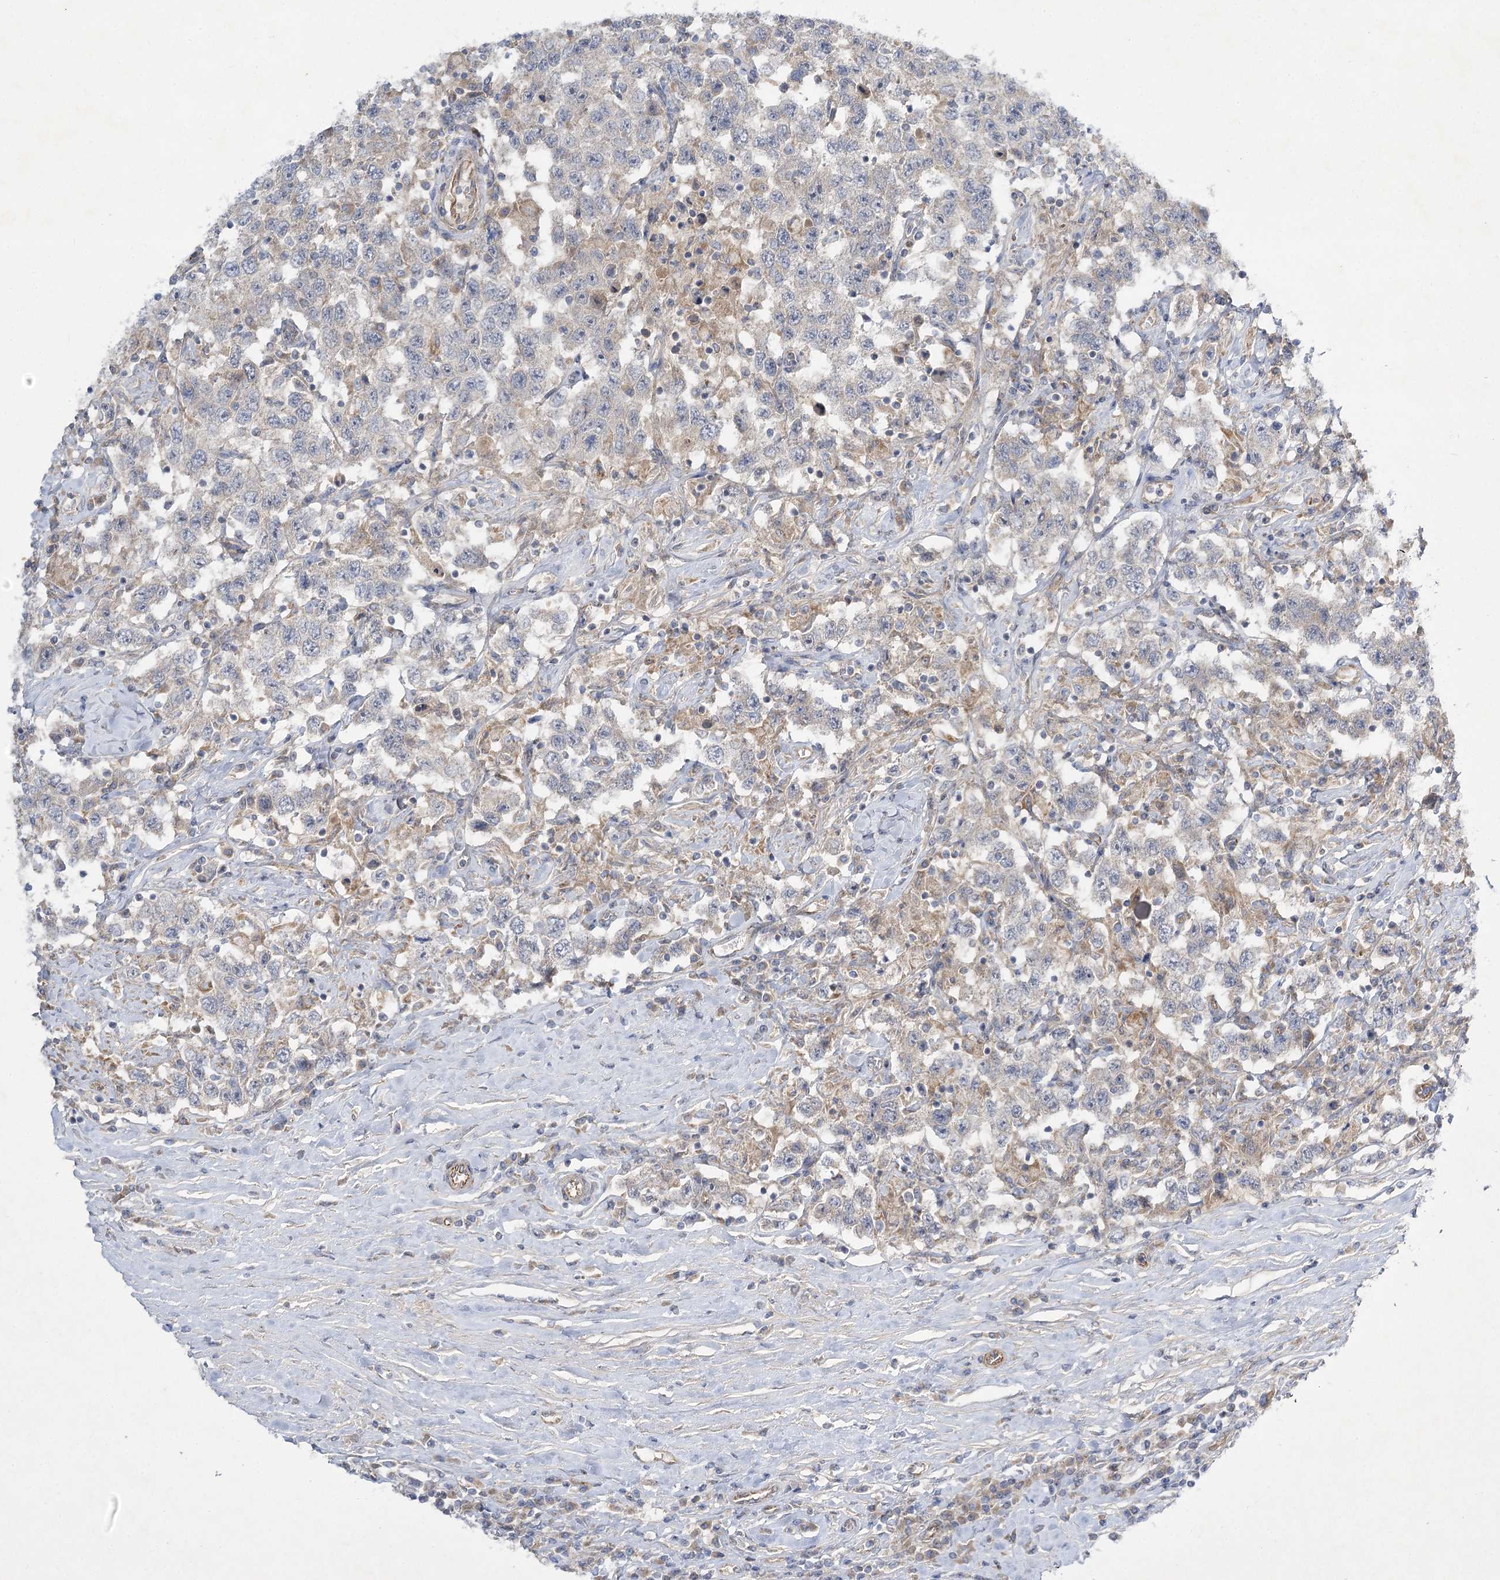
{"staining": {"intensity": "negative", "quantity": "none", "location": "none"}, "tissue": "testis cancer", "cell_type": "Tumor cells", "image_type": "cancer", "snomed": [{"axis": "morphology", "description": "Seminoma, NOS"}, {"axis": "topography", "description": "Testis"}], "caption": "Immunohistochemistry histopathology image of neoplastic tissue: human testis seminoma stained with DAB (3,3'-diaminobenzidine) reveals no significant protein expression in tumor cells.", "gene": "KIAA0825", "patient": {"sex": "male", "age": 41}}